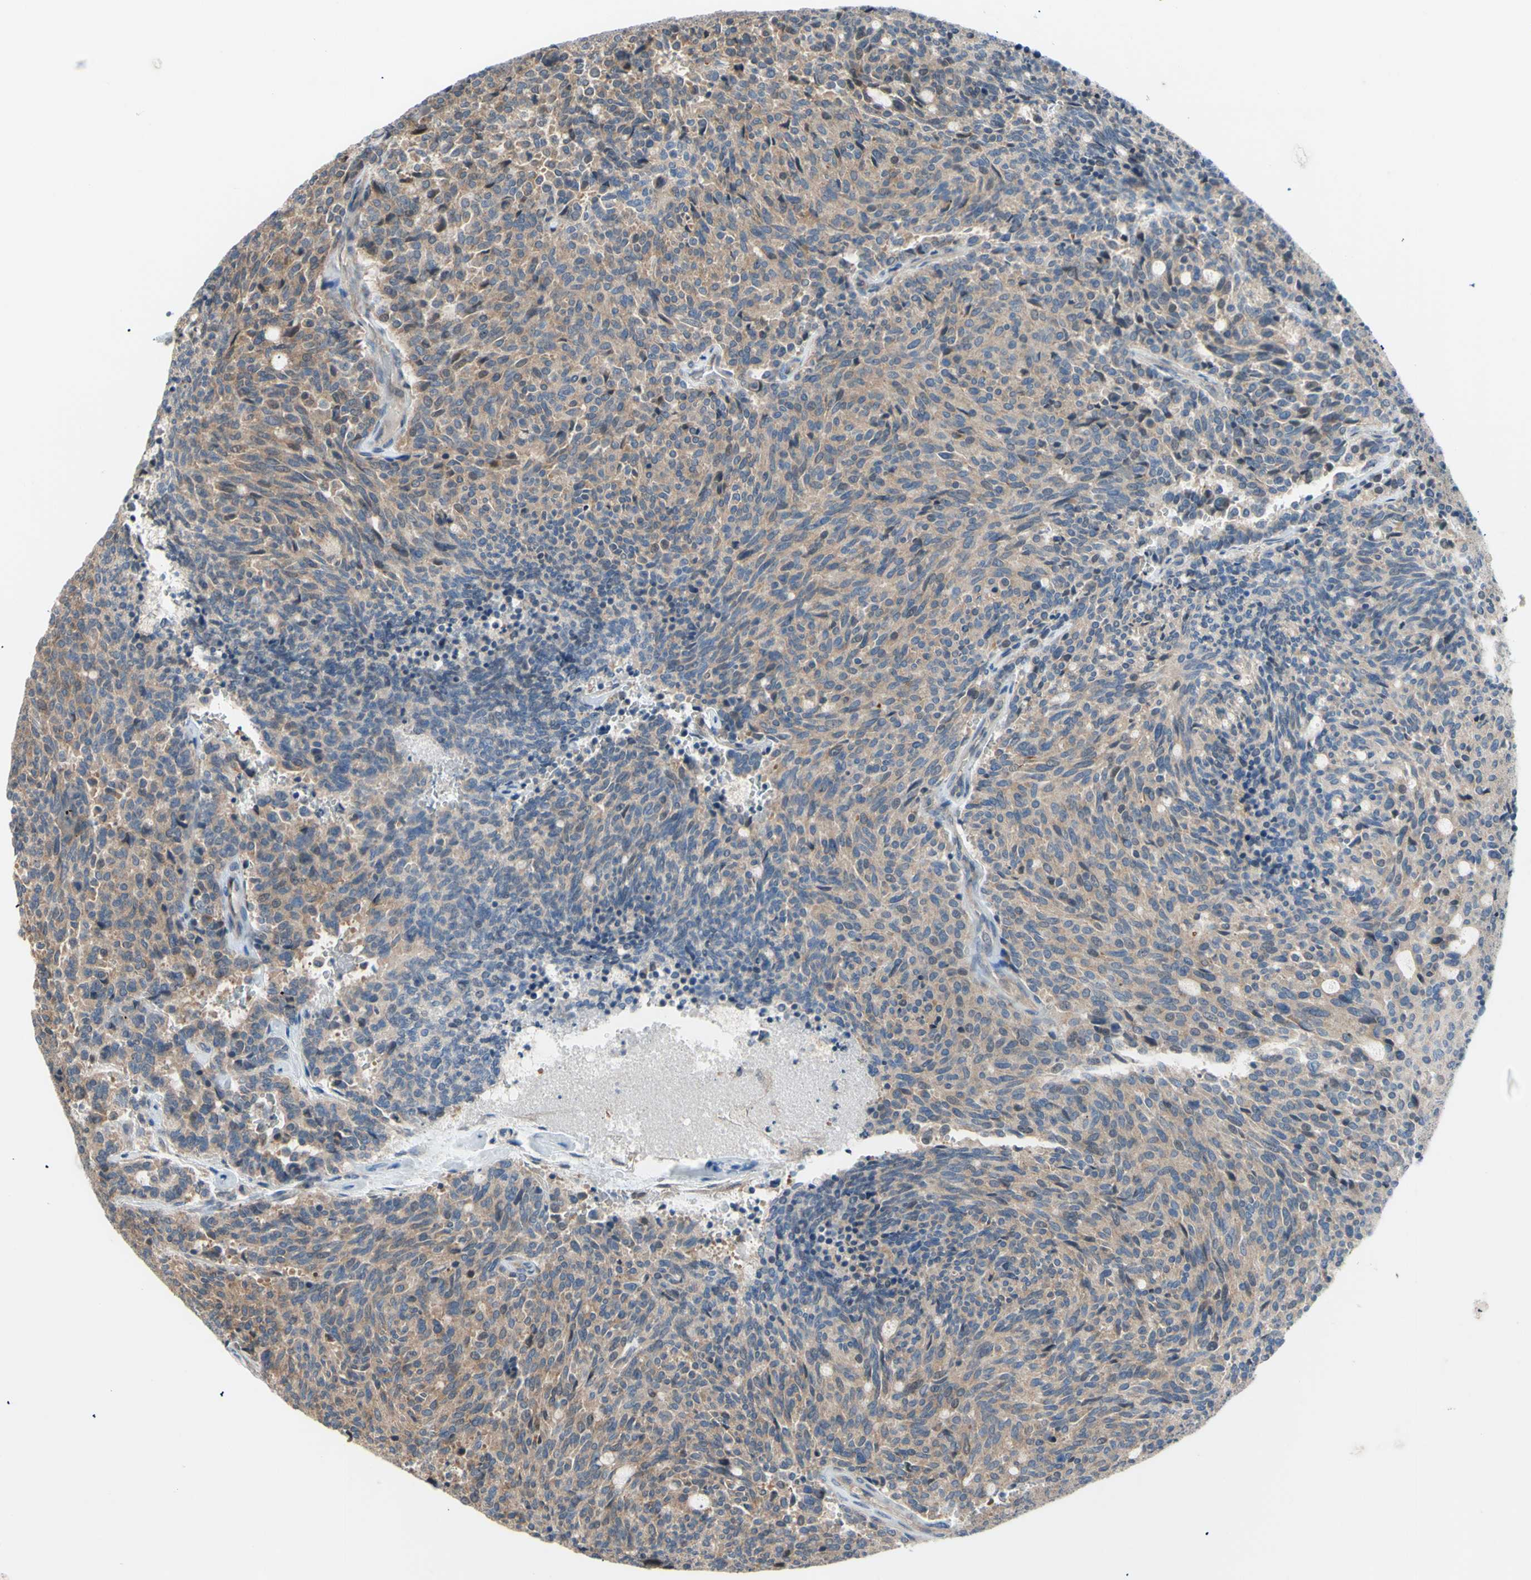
{"staining": {"intensity": "weak", "quantity": ">75%", "location": "cytoplasmic/membranous"}, "tissue": "carcinoid", "cell_type": "Tumor cells", "image_type": "cancer", "snomed": [{"axis": "morphology", "description": "Carcinoid, malignant, NOS"}, {"axis": "topography", "description": "Pancreas"}], "caption": "An image of malignant carcinoid stained for a protein displays weak cytoplasmic/membranous brown staining in tumor cells. (Brightfield microscopy of DAB IHC at high magnification).", "gene": "DYNLRB1", "patient": {"sex": "female", "age": 54}}